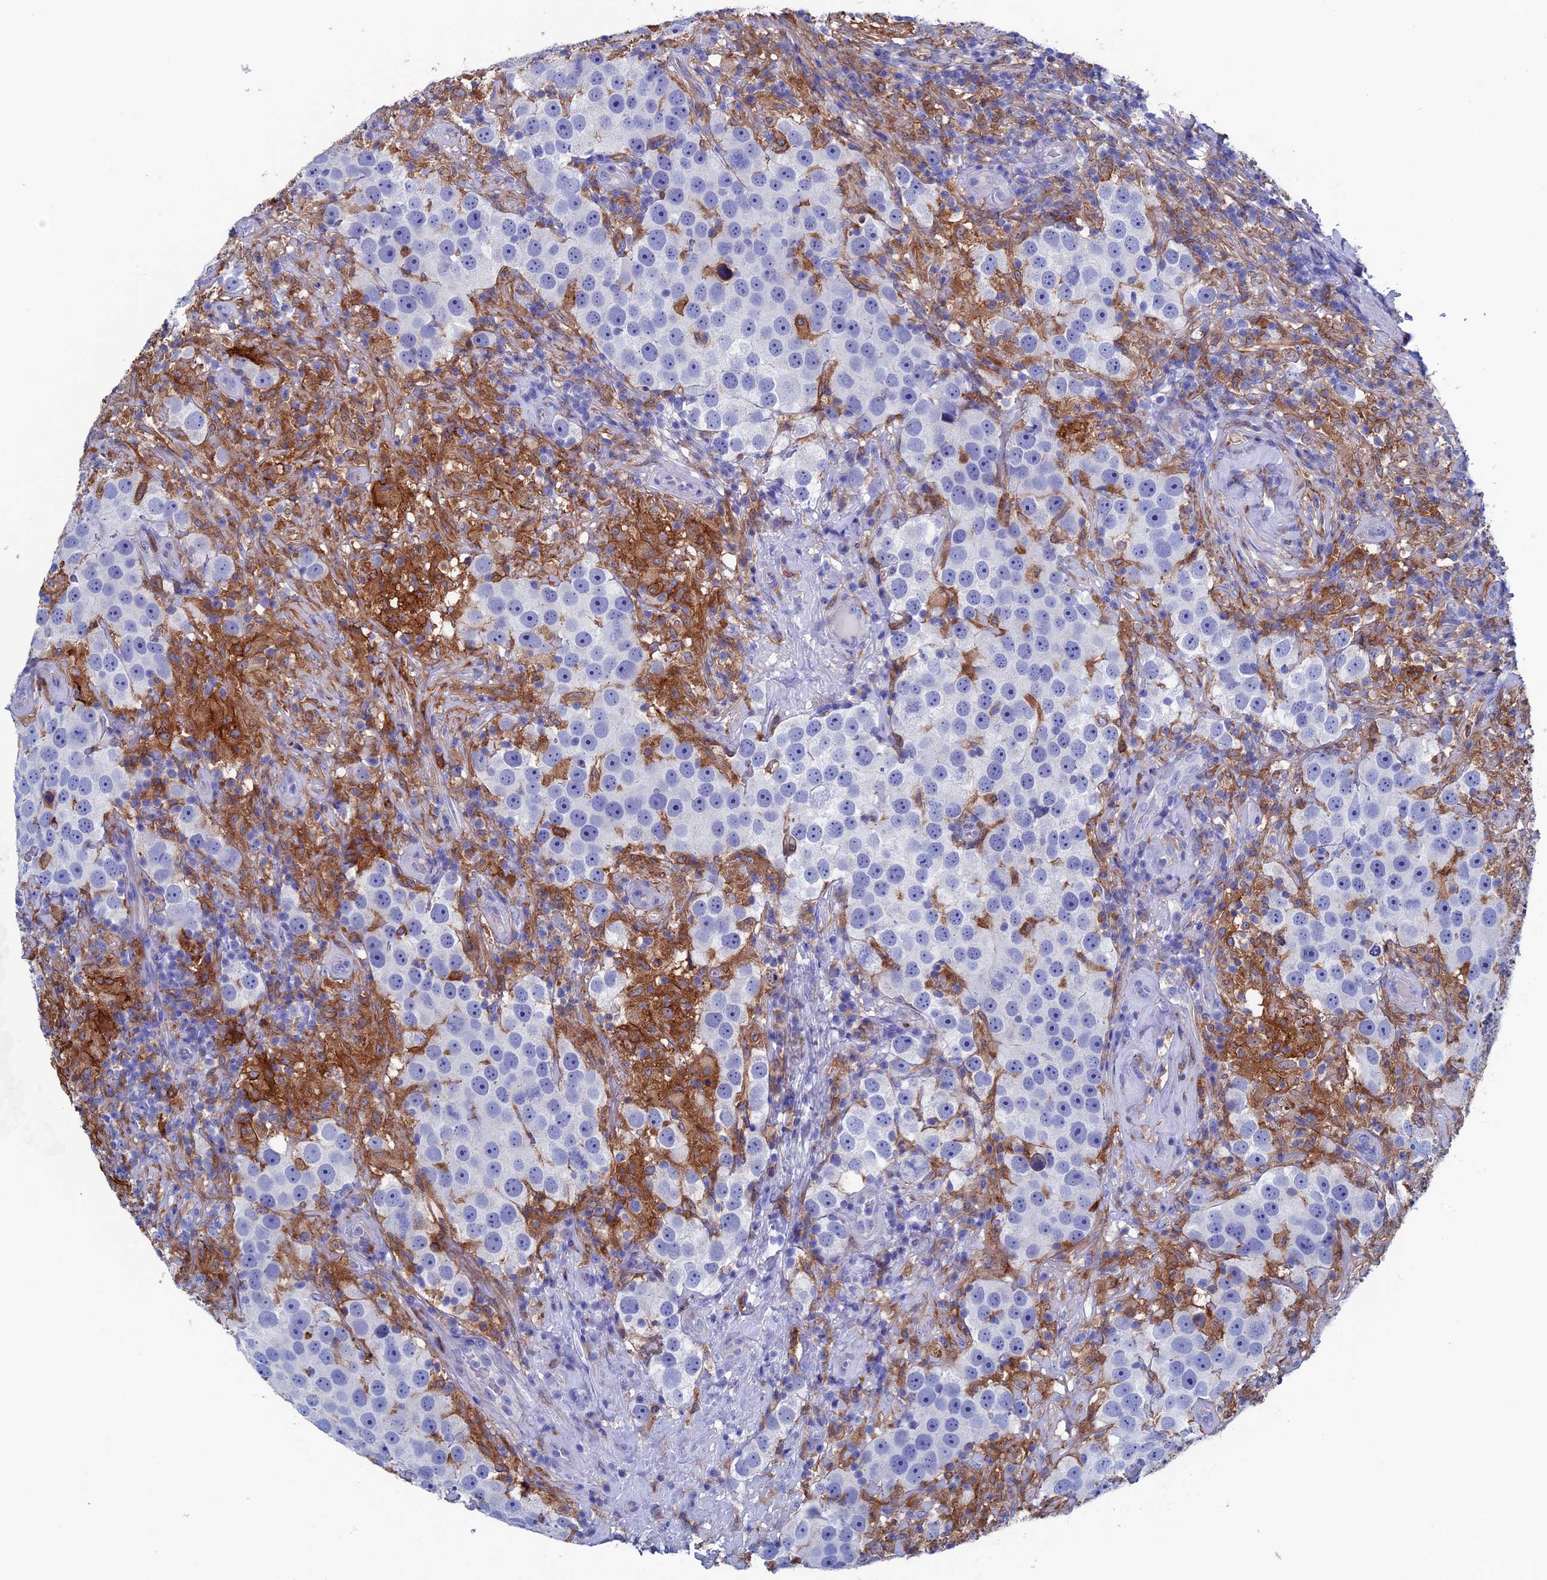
{"staining": {"intensity": "negative", "quantity": "none", "location": "none"}, "tissue": "testis cancer", "cell_type": "Tumor cells", "image_type": "cancer", "snomed": [{"axis": "morphology", "description": "Seminoma, NOS"}, {"axis": "topography", "description": "Testis"}], "caption": "This is an IHC histopathology image of testis seminoma. There is no positivity in tumor cells.", "gene": "TYROBP", "patient": {"sex": "male", "age": 49}}